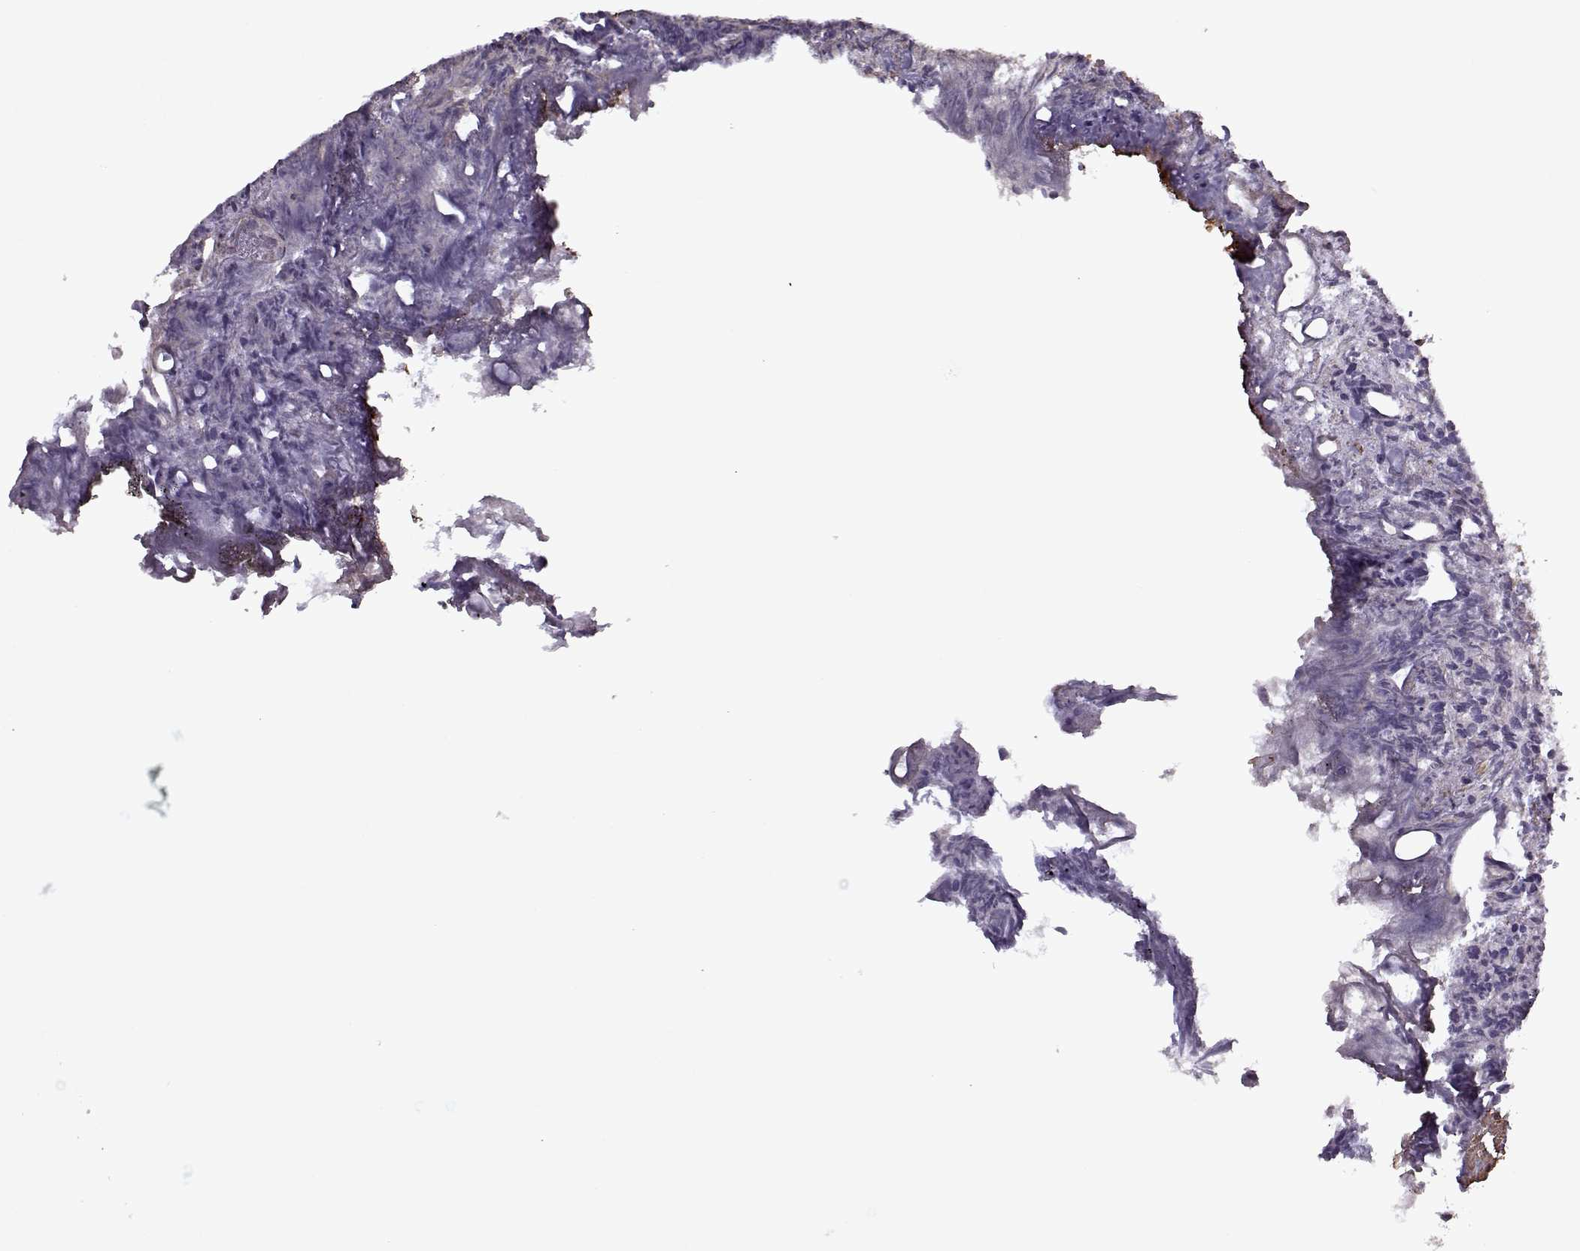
{"staining": {"intensity": "negative", "quantity": "none", "location": "none"}, "tissue": "prostate cancer", "cell_type": "Tumor cells", "image_type": "cancer", "snomed": [{"axis": "morphology", "description": "Adenocarcinoma, High grade"}, {"axis": "topography", "description": "Prostate"}], "caption": "DAB immunohistochemical staining of prostate adenocarcinoma (high-grade) exhibits no significant expression in tumor cells.", "gene": "KRT9", "patient": {"sex": "male", "age": 58}}